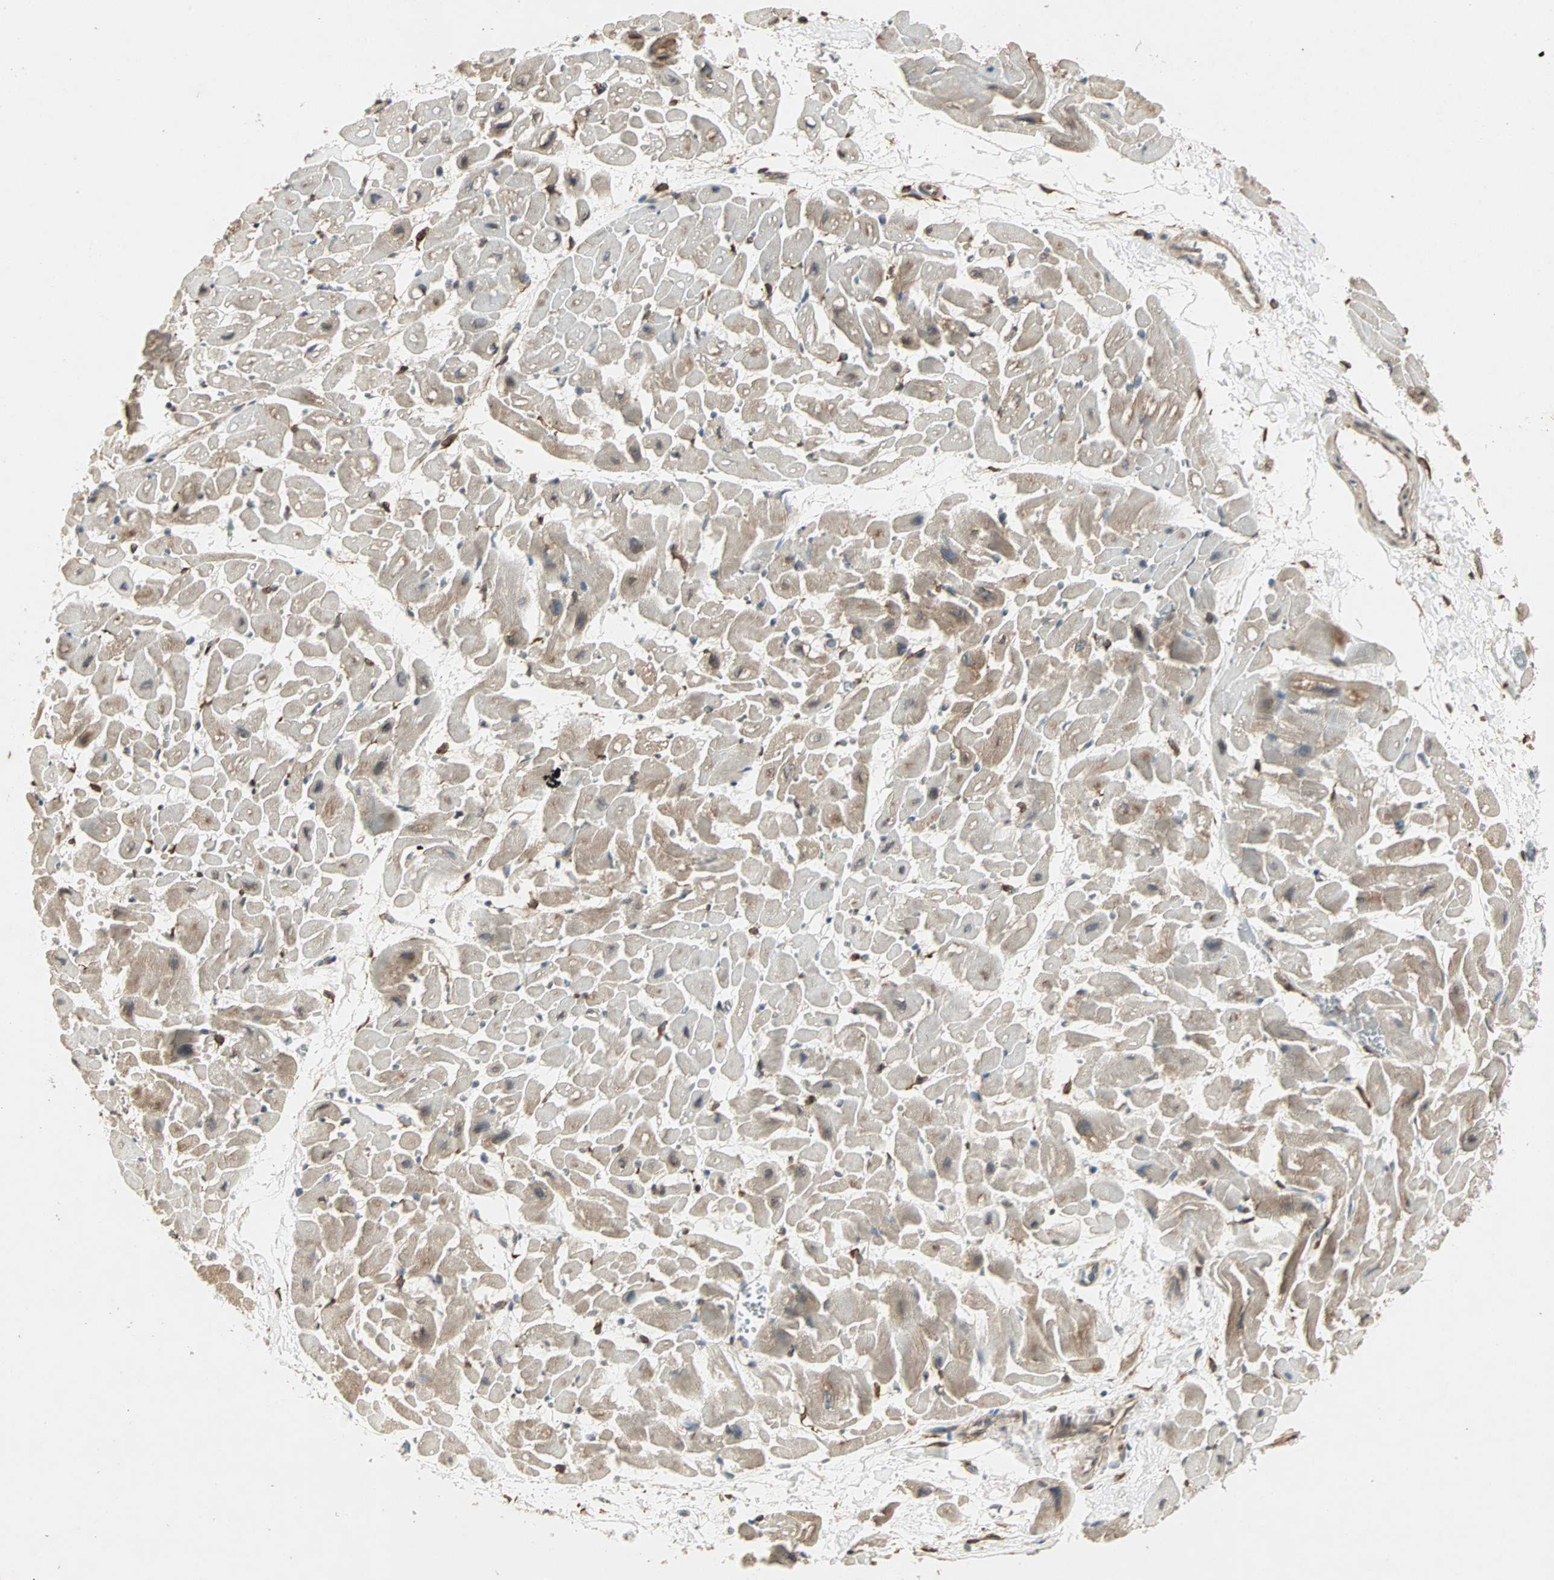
{"staining": {"intensity": "moderate", "quantity": "25%-75%", "location": "cytoplasmic/membranous"}, "tissue": "heart muscle", "cell_type": "Cardiomyocytes", "image_type": "normal", "snomed": [{"axis": "morphology", "description": "Normal tissue, NOS"}, {"axis": "topography", "description": "Heart"}], "caption": "A high-resolution image shows immunohistochemistry staining of normal heart muscle, which shows moderate cytoplasmic/membranous staining in about 25%-75% of cardiomyocytes. Nuclei are stained in blue.", "gene": "TRPV4", "patient": {"sex": "male", "age": 45}}